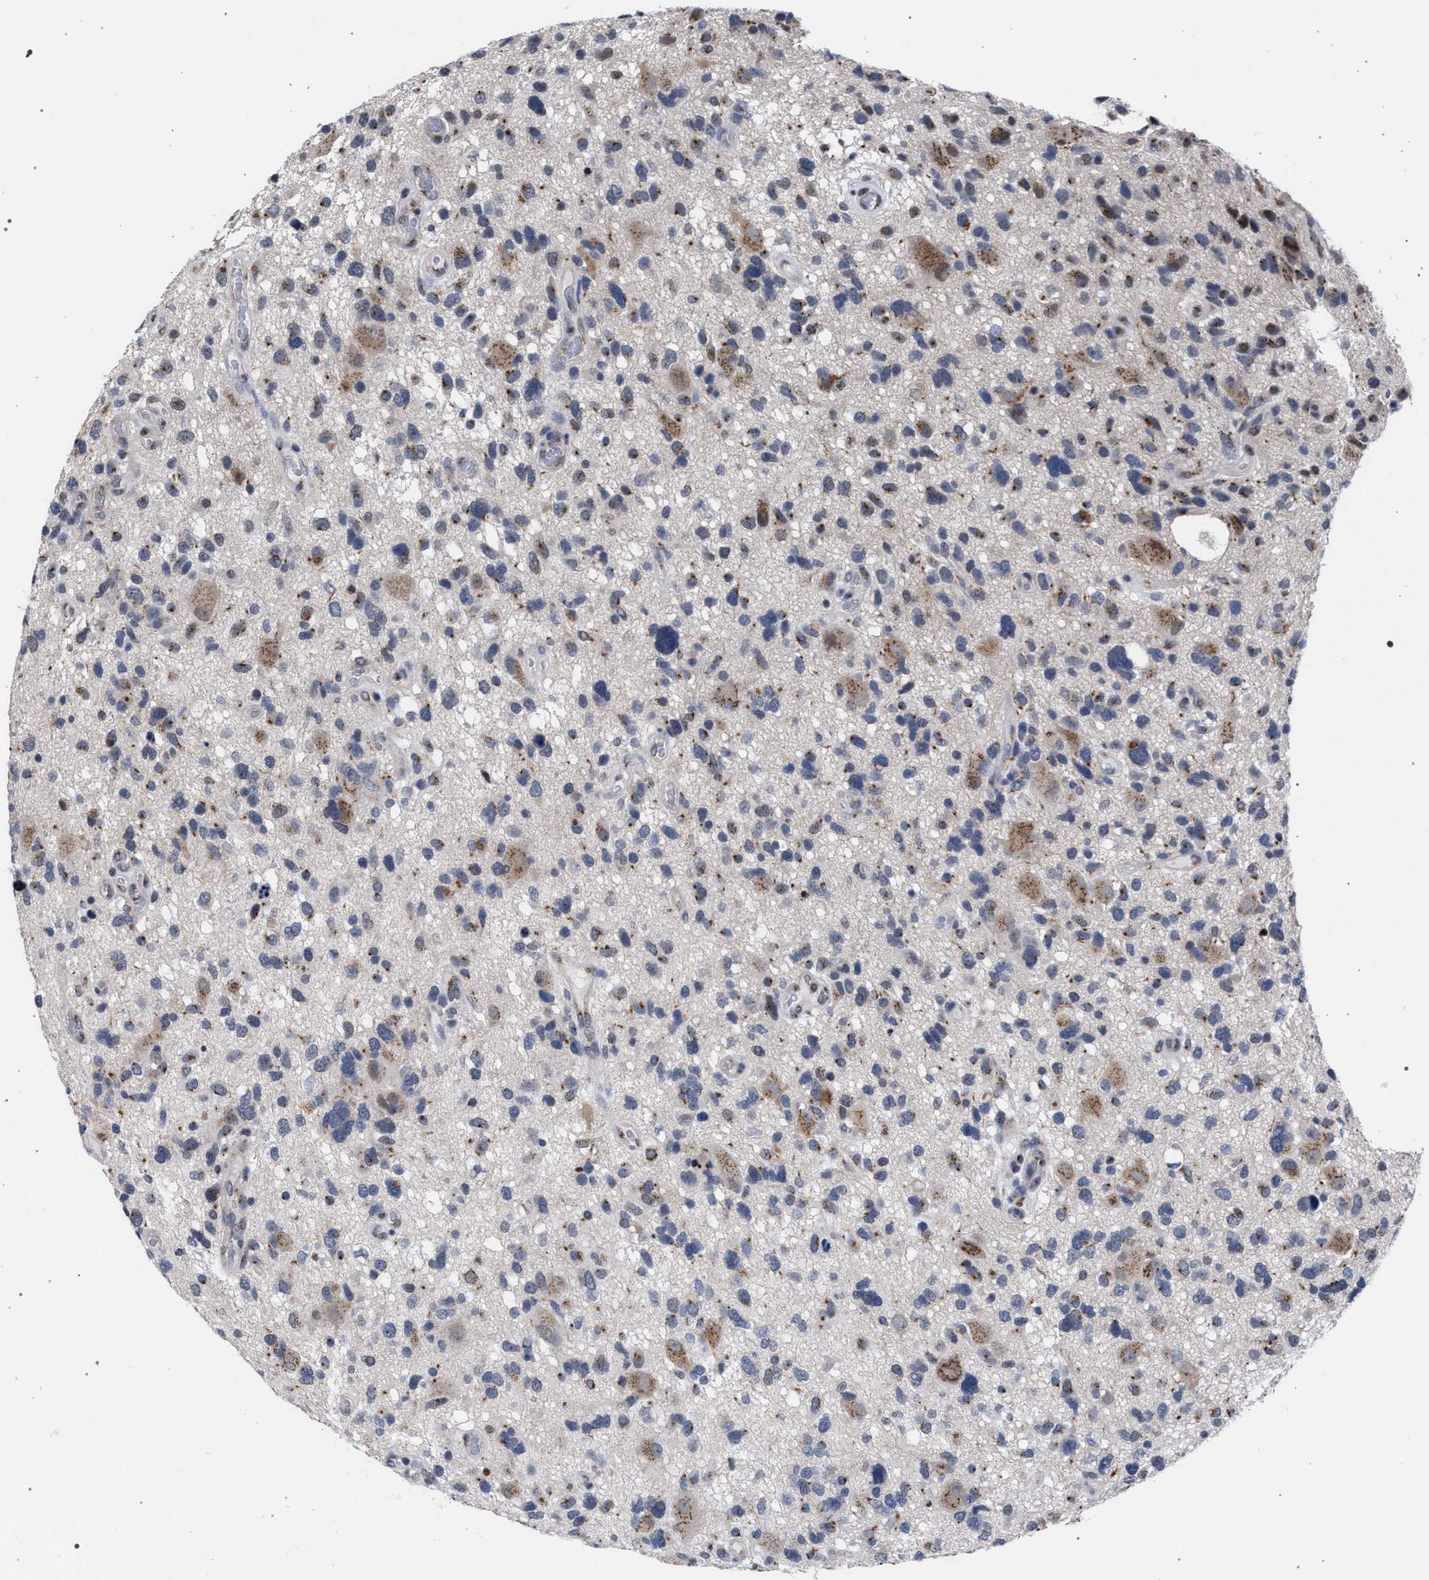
{"staining": {"intensity": "moderate", "quantity": "25%-75%", "location": "cytoplasmic/membranous"}, "tissue": "glioma", "cell_type": "Tumor cells", "image_type": "cancer", "snomed": [{"axis": "morphology", "description": "Glioma, malignant, High grade"}, {"axis": "topography", "description": "Brain"}], "caption": "Malignant high-grade glioma stained with DAB (3,3'-diaminobenzidine) immunohistochemistry (IHC) displays medium levels of moderate cytoplasmic/membranous expression in approximately 25%-75% of tumor cells.", "gene": "GOLGA2", "patient": {"sex": "male", "age": 33}}